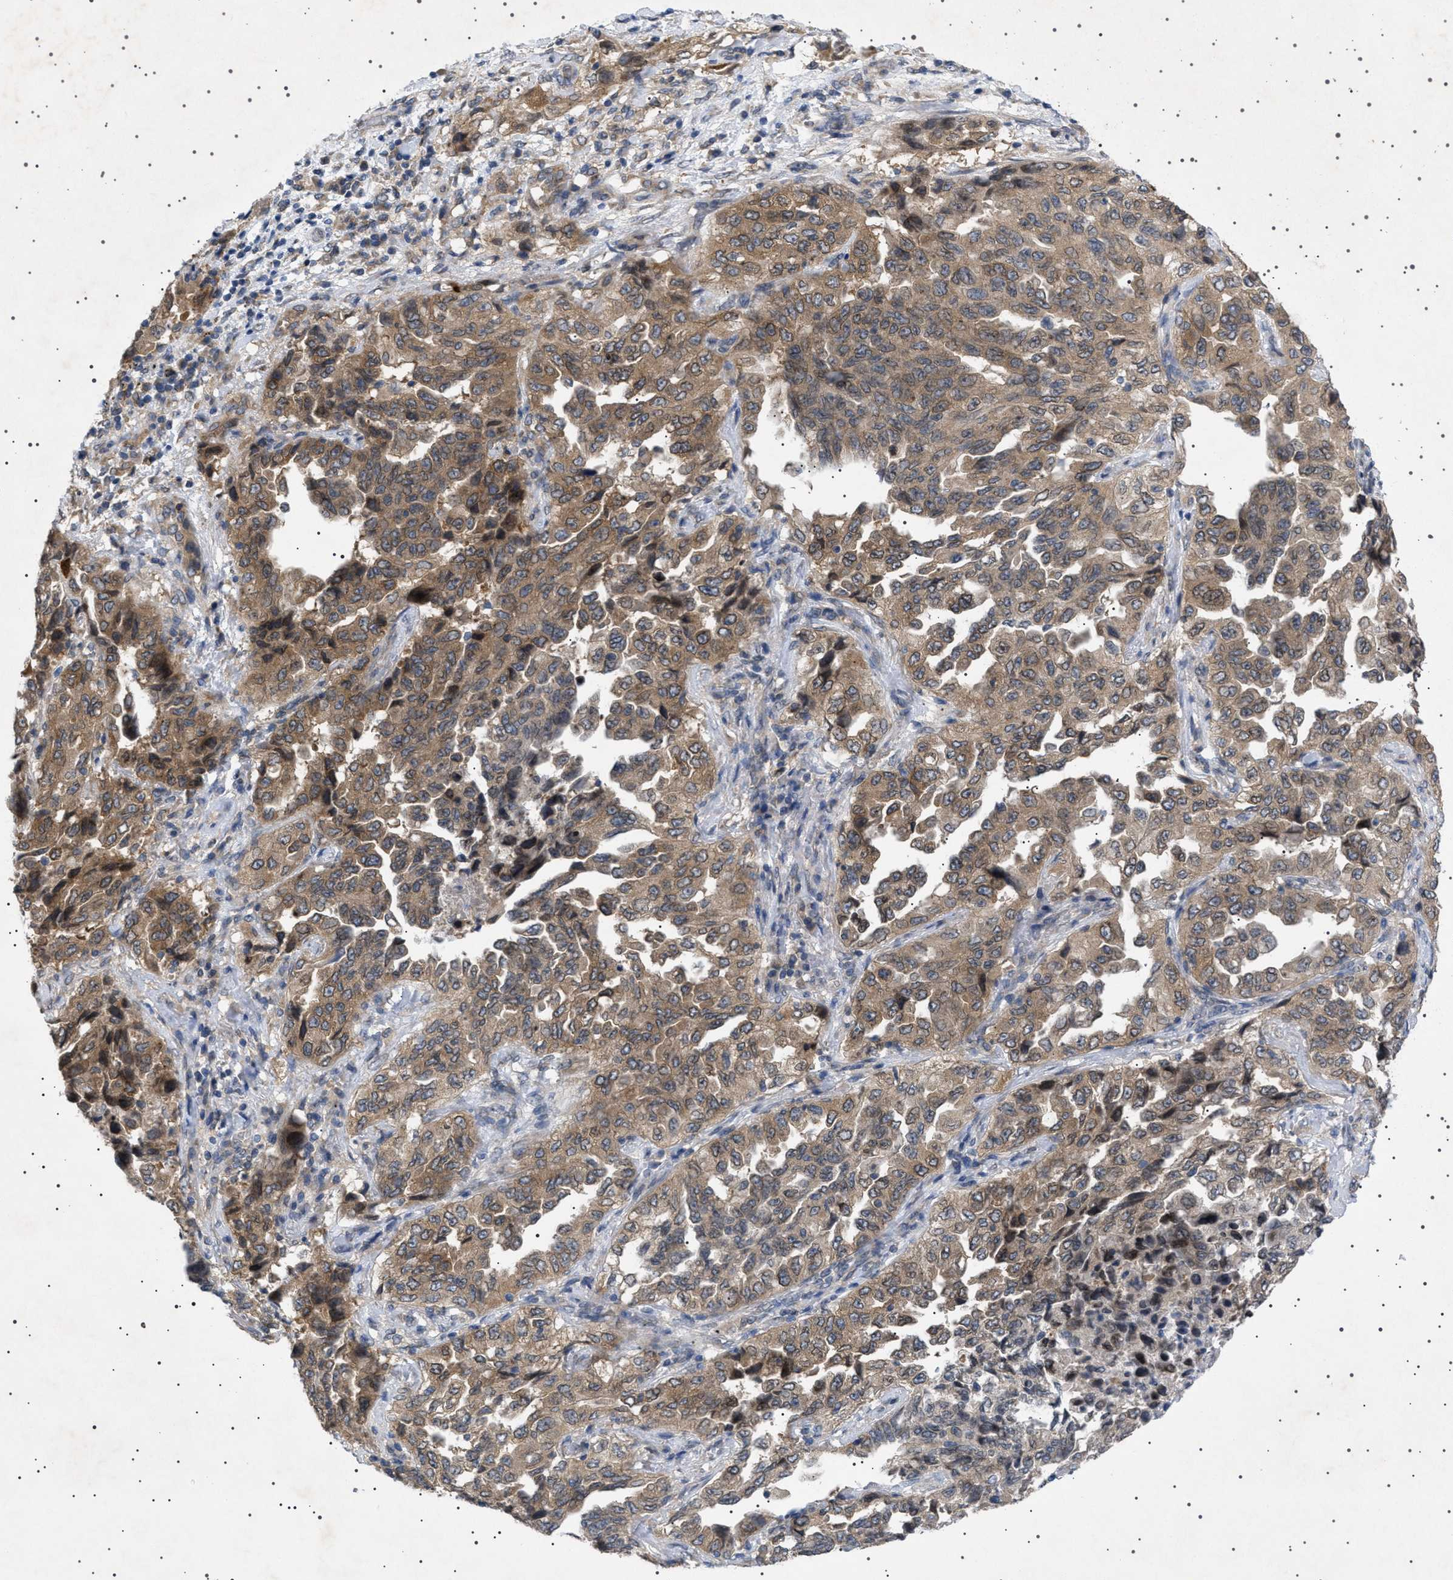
{"staining": {"intensity": "moderate", "quantity": ">75%", "location": "cytoplasmic/membranous"}, "tissue": "lung cancer", "cell_type": "Tumor cells", "image_type": "cancer", "snomed": [{"axis": "morphology", "description": "Adenocarcinoma, NOS"}, {"axis": "topography", "description": "Lung"}], "caption": "High-magnification brightfield microscopy of lung cancer stained with DAB (3,3'-diaminobenzidine) (brown) and counterstained with hematoxylin (blue). tumor cells exhibit moderate cytoplasmic/membranous positivity is appreciated in approximately>75% of cells.", "gene": "NUP93", "patient": {"sex": "female", "age": 51}}